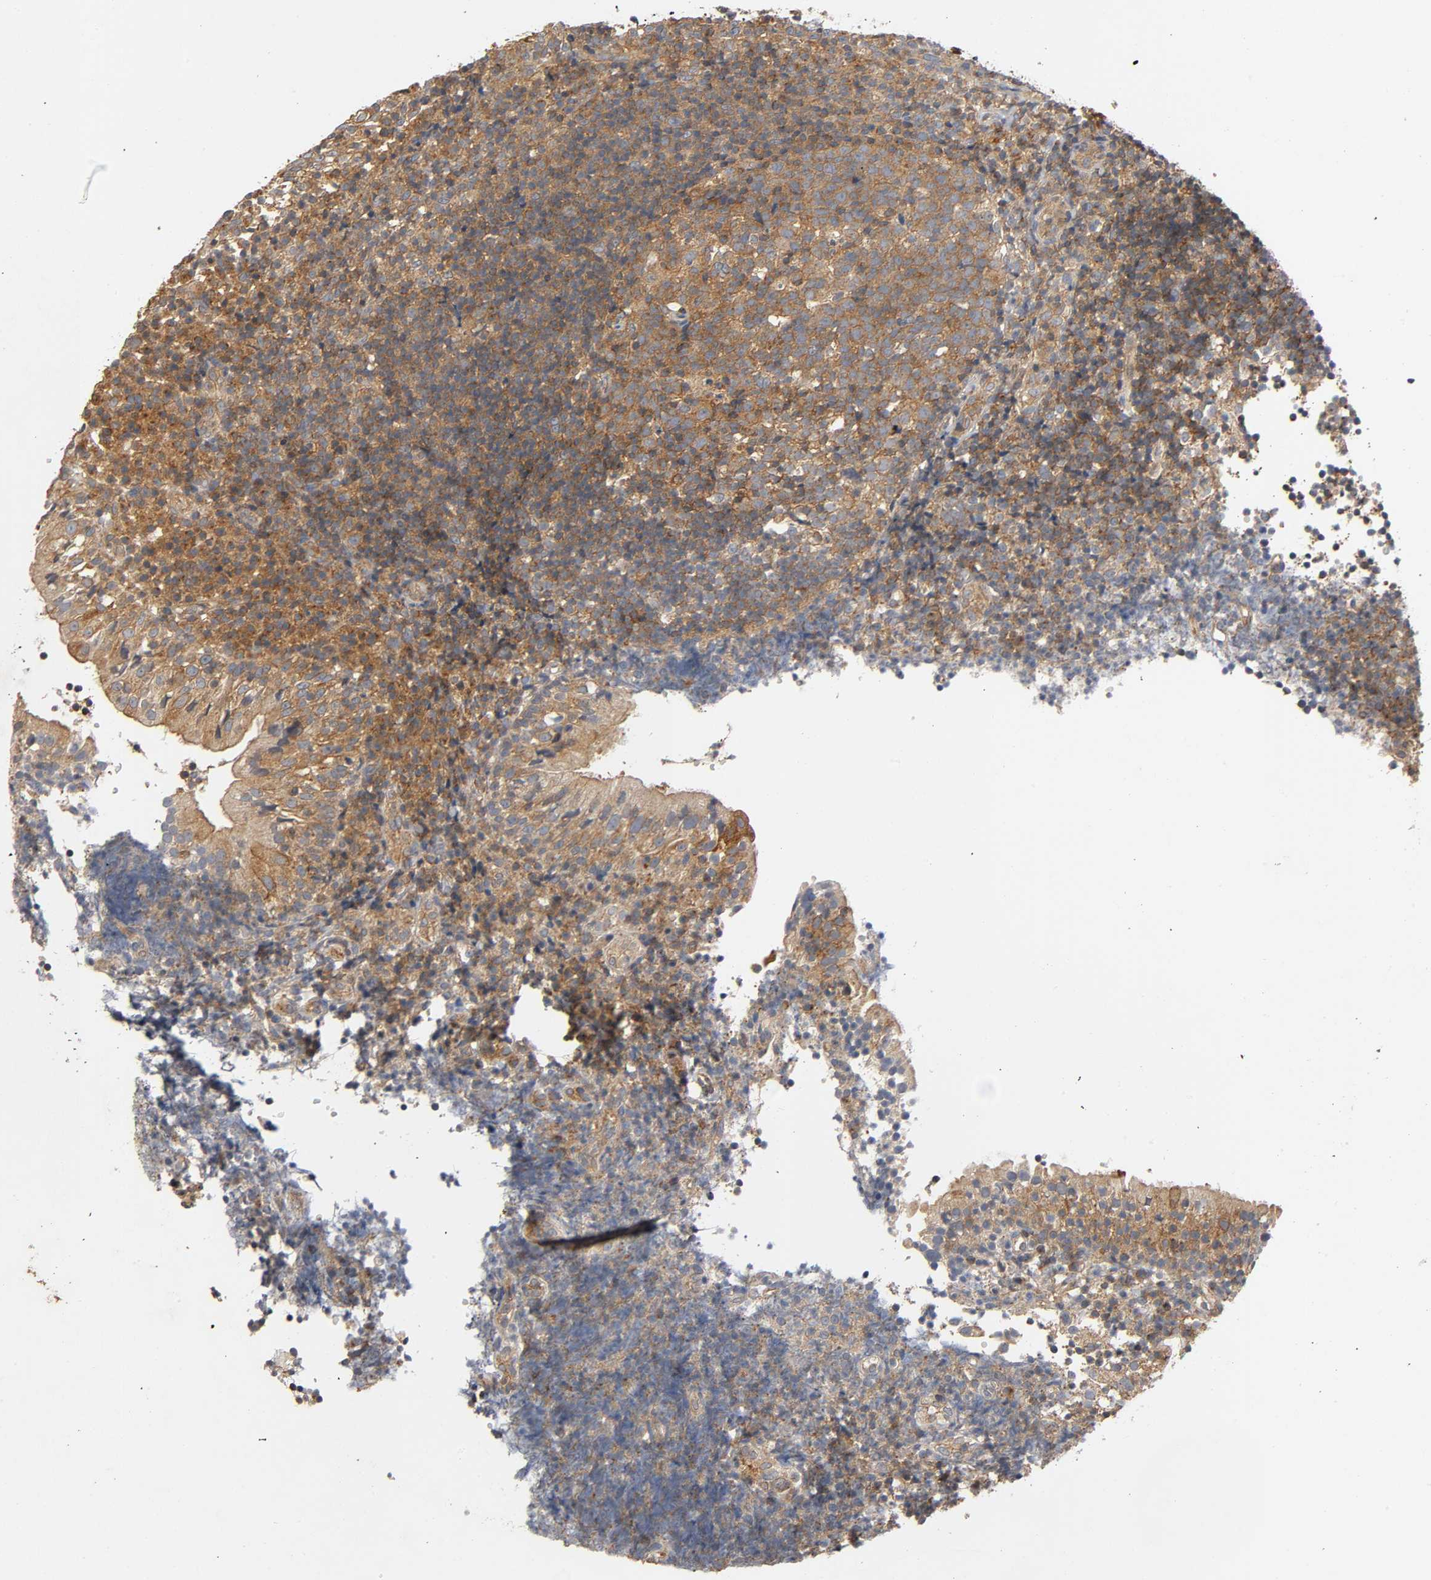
{"staining": {"intensity": "moderate", "quantity": ">75%", "location": "cytoplasmic/membranous"}, "tissue": "tonsil", "cell_type": "Germinal center cells", "image_type": "normal", "snomed": [{"axis": "morphology", "description": "Normal tissue, NOS"}, {"axis": "topography", "description": "Tonsil"}], "caption": "The photomicrograph demonstrates immunohistochemical staining of unremarkable tonsil. There is moderate cytoplasmic/membranous staining is present in about >75% of germinal center cells. The staining was performed using DAB to visualize the protein expression in brown, while the nuclei were stained in blue with hematoxylin (Magnification: 20x).", "gene": "IKBKB", "patient": {"sex": "female", "age": 40}}